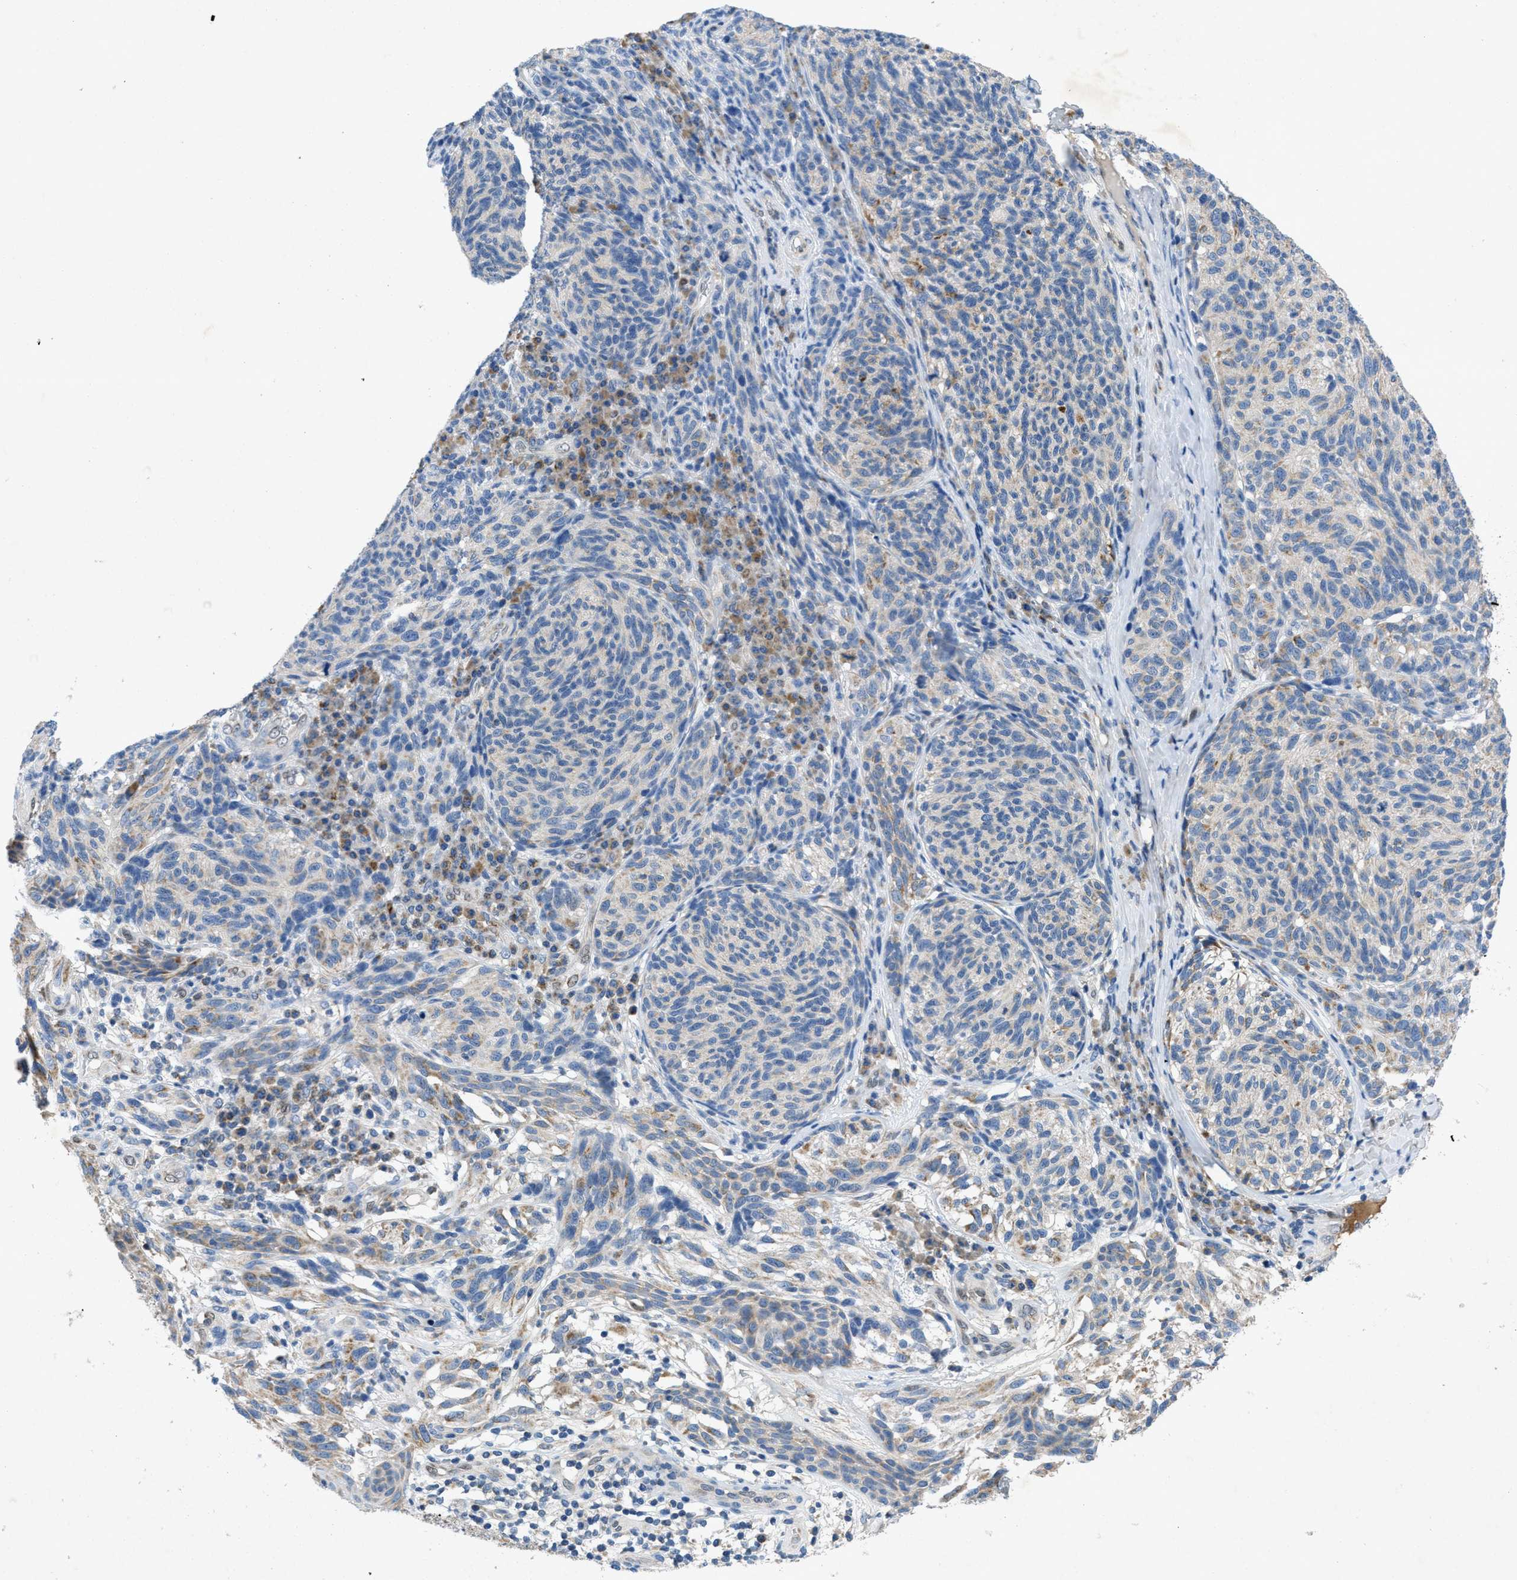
{"staining": {"intensity": "moderate", "quantity": "<25%", "location": "cytoplasmic/membranous"}, "tissue": "melanoma", "cell_type": "Tumor cells", "image_type": "cancer", "snomed": [{"axis": "morphology", "description": "Malignant melanoma, NOS"}, {"axis": "topography", "description": "Skin"}], "caption": "Protein staining of melanoma tissue shows moderate cytoplasmic/membranous staining in about <25% of tumor cells. (IHC, brightfield microscopy, high magnification).", "gene": "PNKD", "patient": {"sex": "female", "age": 73}}